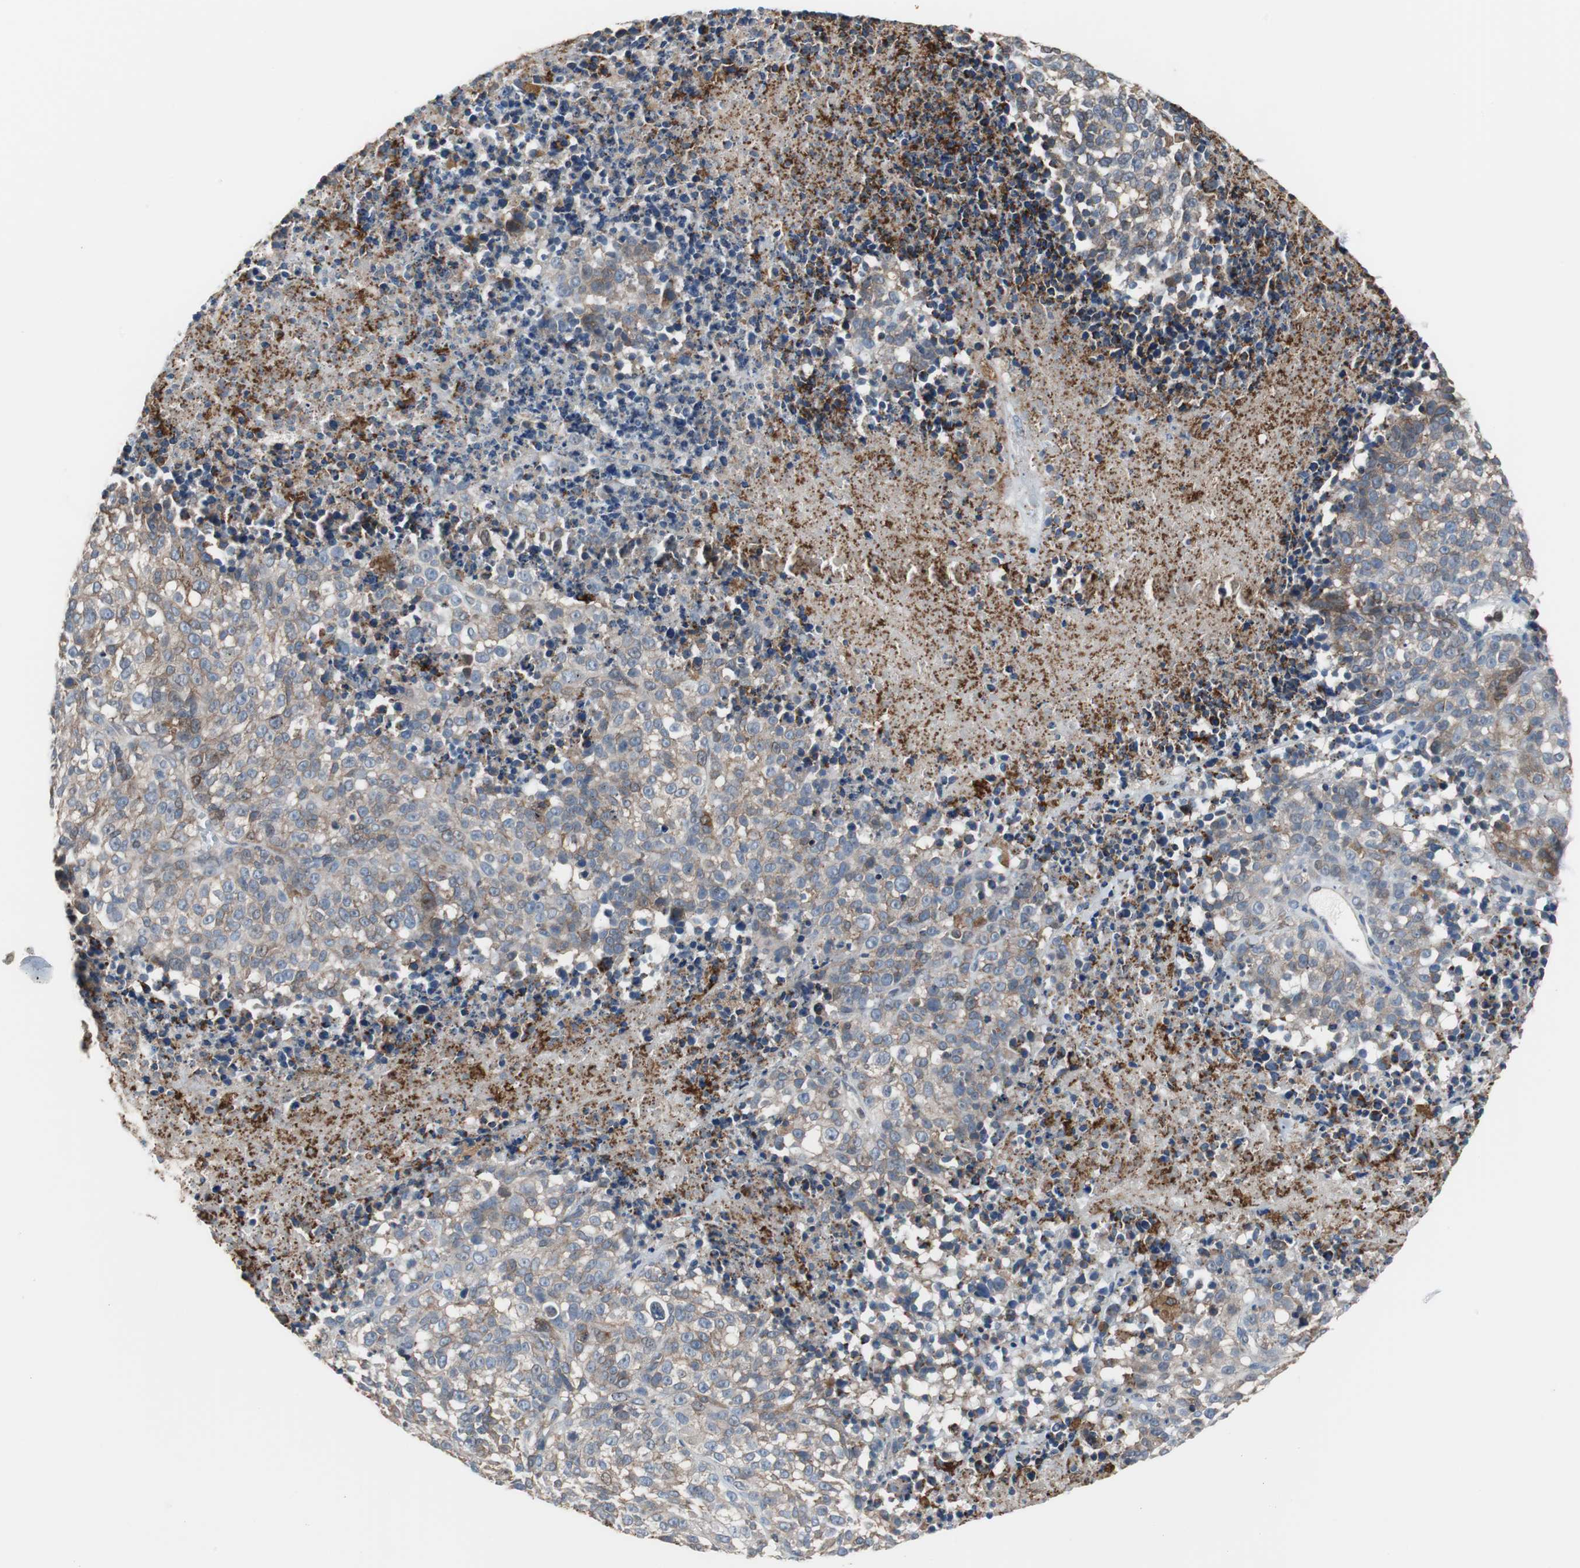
{"staining": {"intensity": "weak", "quantity": "<25%", "location": "cytoplasmic/membranous"}, "tissue": "melanoma", "cell_type": "Tumor cells", "image_type": "cancer", "snomed": [{"axis": "morphology", "description": "Malignant melanoma, Metastatic site"}, {"axis": "topography", "description": "Cerebral cortex"}], "caption": "There is no significant positivity in tumor cells of melanoma.", "gene": "ANXA4", "patient": {"sex": "female", "age": 52}}